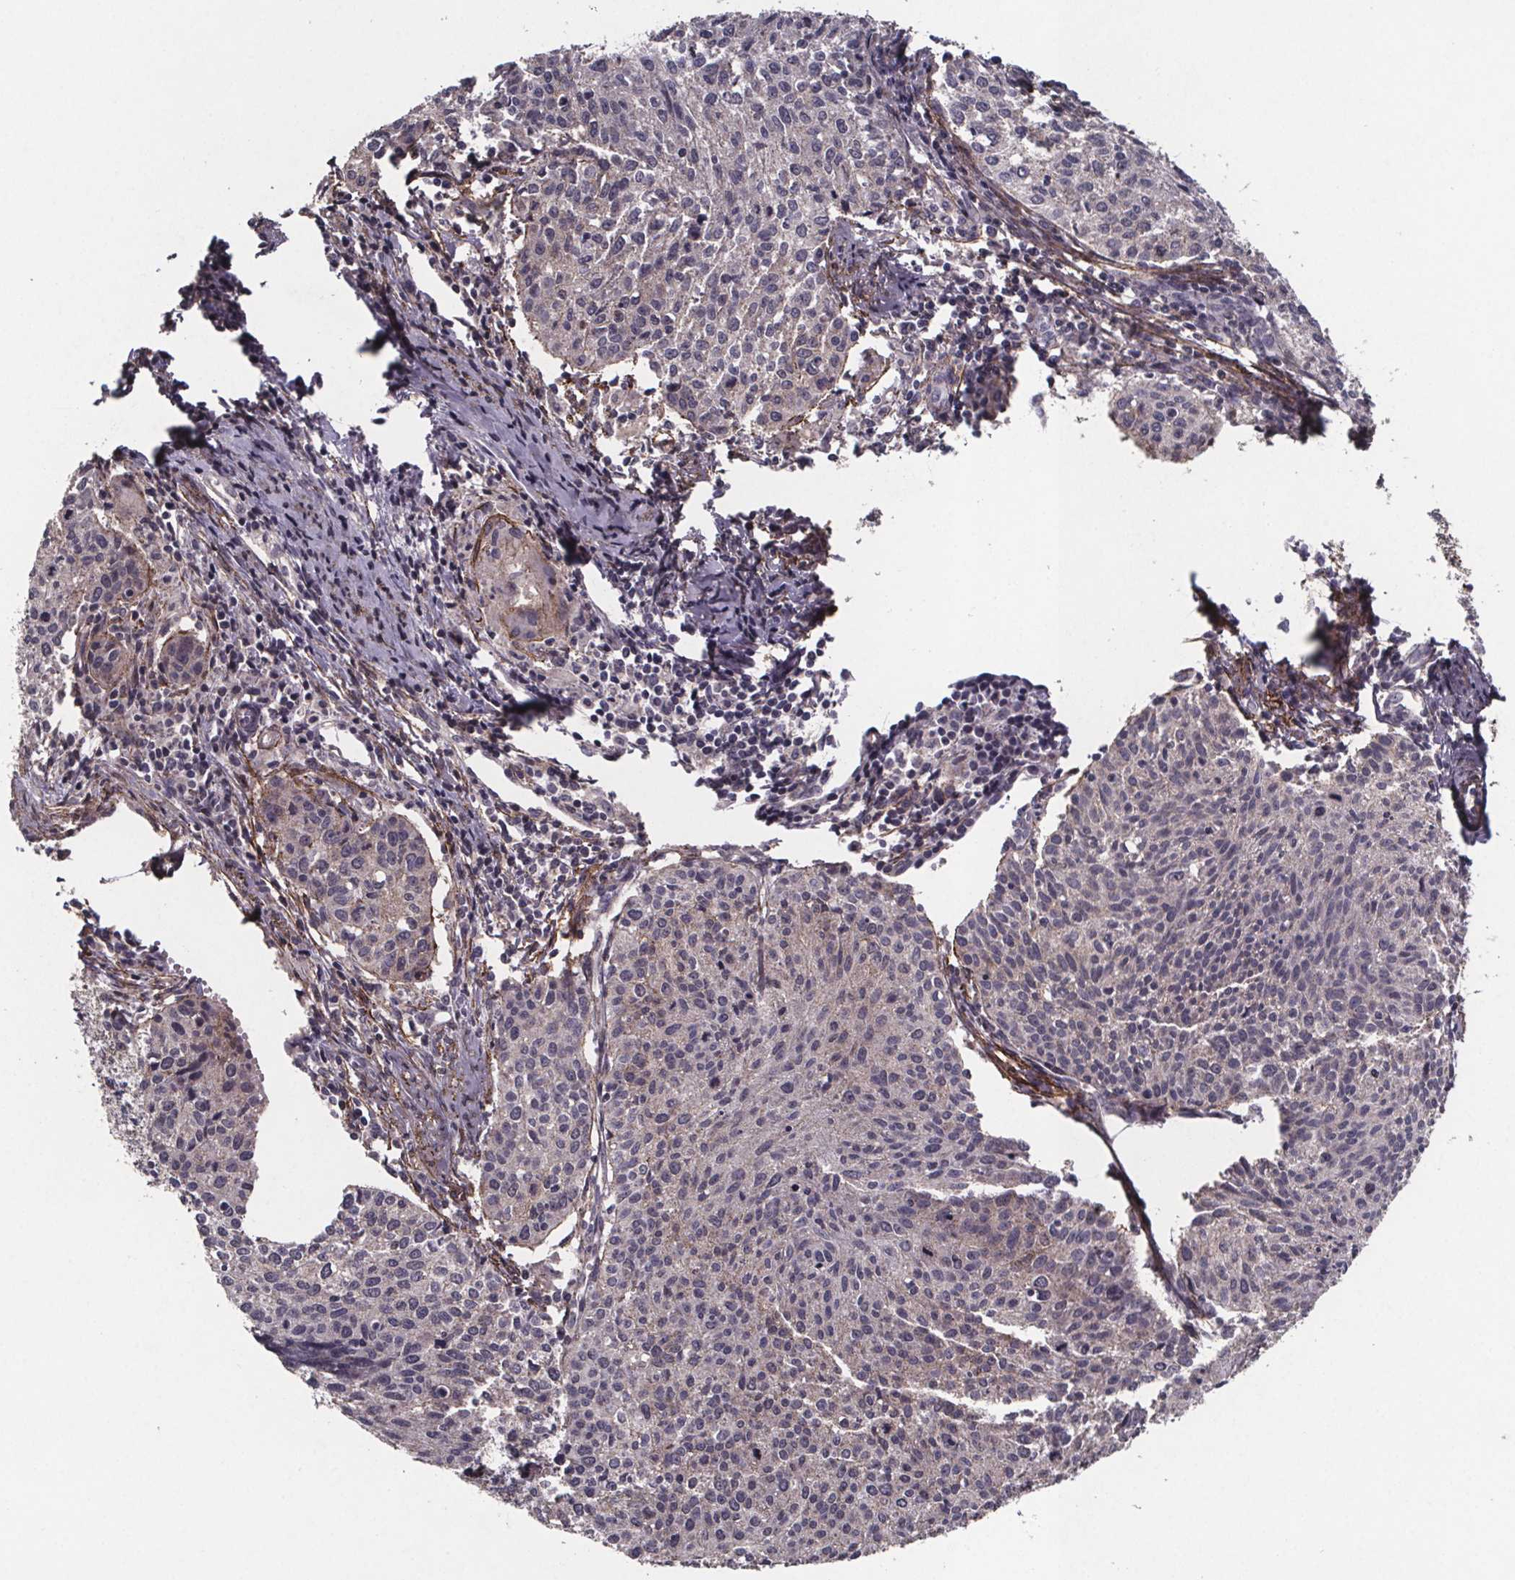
{"staining": {"intensity": "negative", "quantity": "none", "location": "none"}, "tissue": "cervical cancer", "cell_type": "Tumor cells", "image_type": "cancer", "snomed": [{"axis": "morphology", "description": "Squamous cell carcinoma, NOS"}, {"axis": "topography", "description": "Cervix"}], "caption": "Image shows no significant protein positivity in tumor cells of cervical cancer (squamous cell carcinoma).", "gene": "PALLD", "patient": {"sex": "female", "age": 38}}